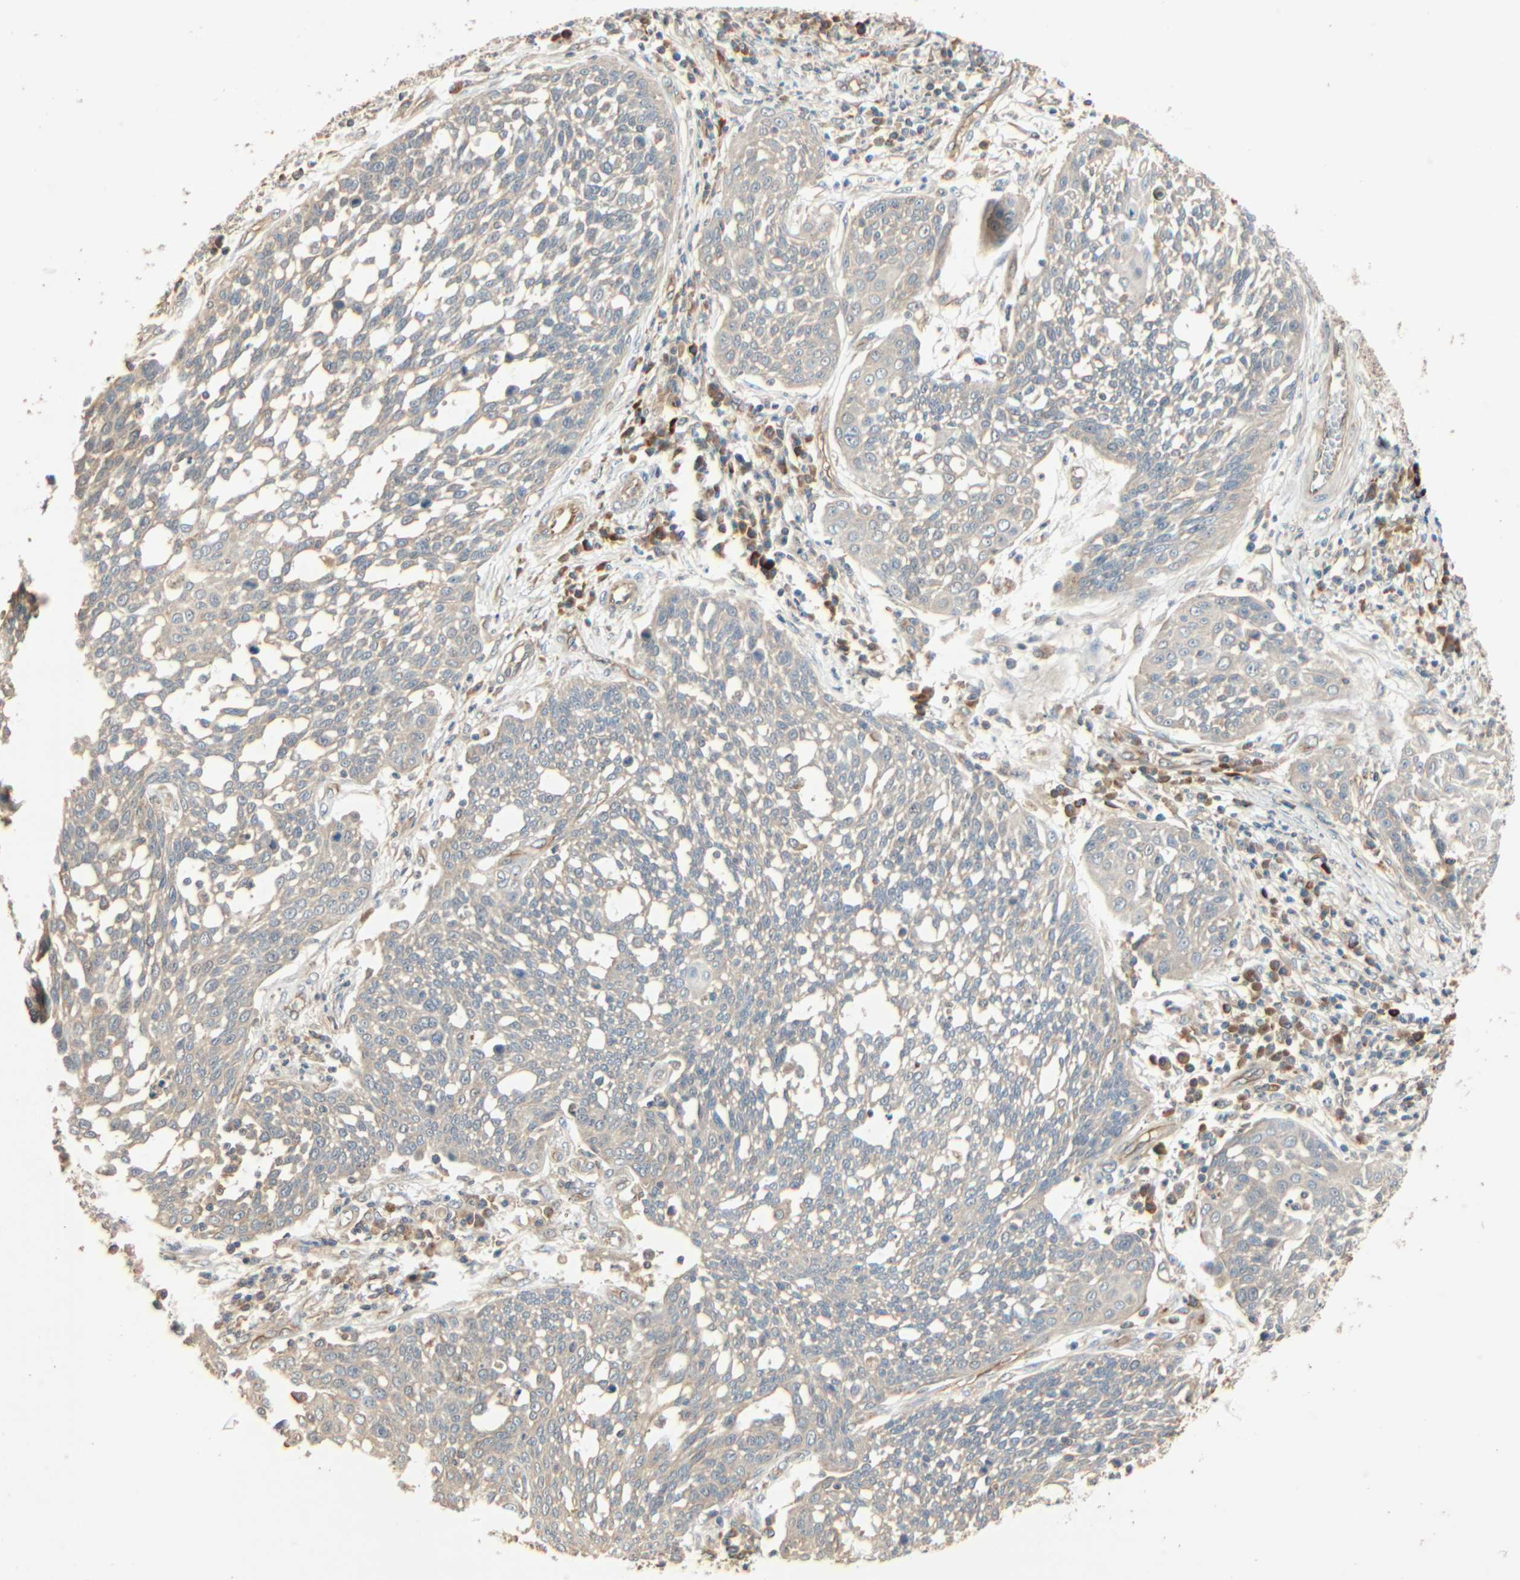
{"staining": {"intensity": "negative", "quantity": "none", "location": "none"}, "tissue": "cervical cancer", "cell_type": "Tumor cells", "image_type": "cancer", "snomed": [{"axis": "morphology", "description": "Squamous cell carcinoma, NOS"}, {"axis": "topography", "description": "Cervix"}], "caption": "An image of human cervical squamous cell carcinoma is negative for staining in tumor cells. The staining is performed using DAB (3,3'-diaminobenzidine) brown chromogen with nuclei counter-stained in using hematoxylin.", "gene": "GALK1", "patient": {"sex": "female", "age": 34}}